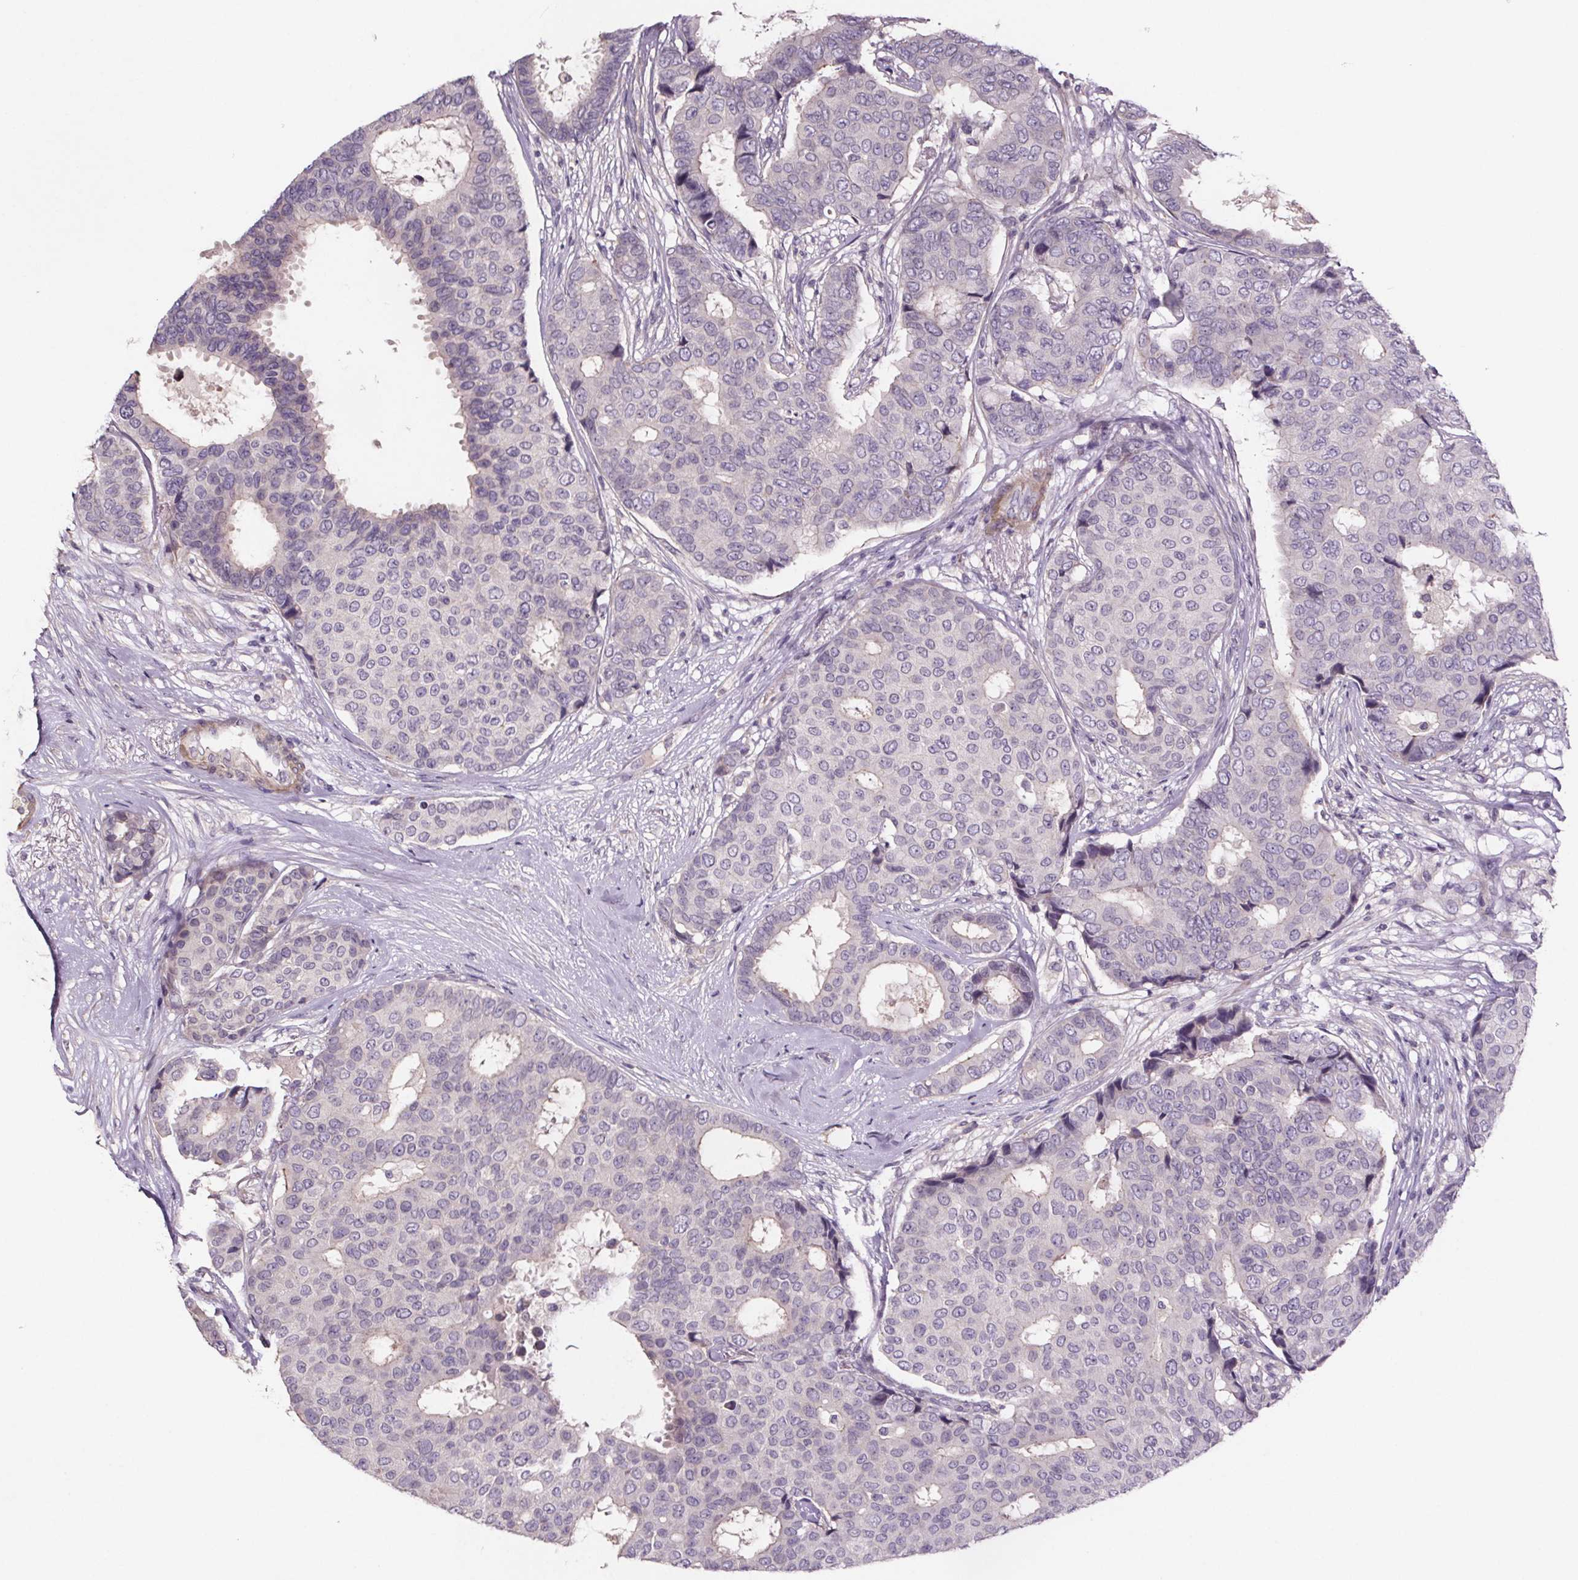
{"staining": {"intensity": "negative", "quantity": "none", "location": "none"}, "tissue": "breast cancer", "cell_type": "Tumor cells", "image_type": "cancer", "snomed": [{"axis": "morphology", "description": "Duct carcinoma"}, {"axis": "topography", "description": "Breast"}], "caption": "Immunohistochemical staining of human breast cancer displays no significant positivity in tumor cells.", "gene": "CLN3", "patient": {"sex": "female", "age": 75}}